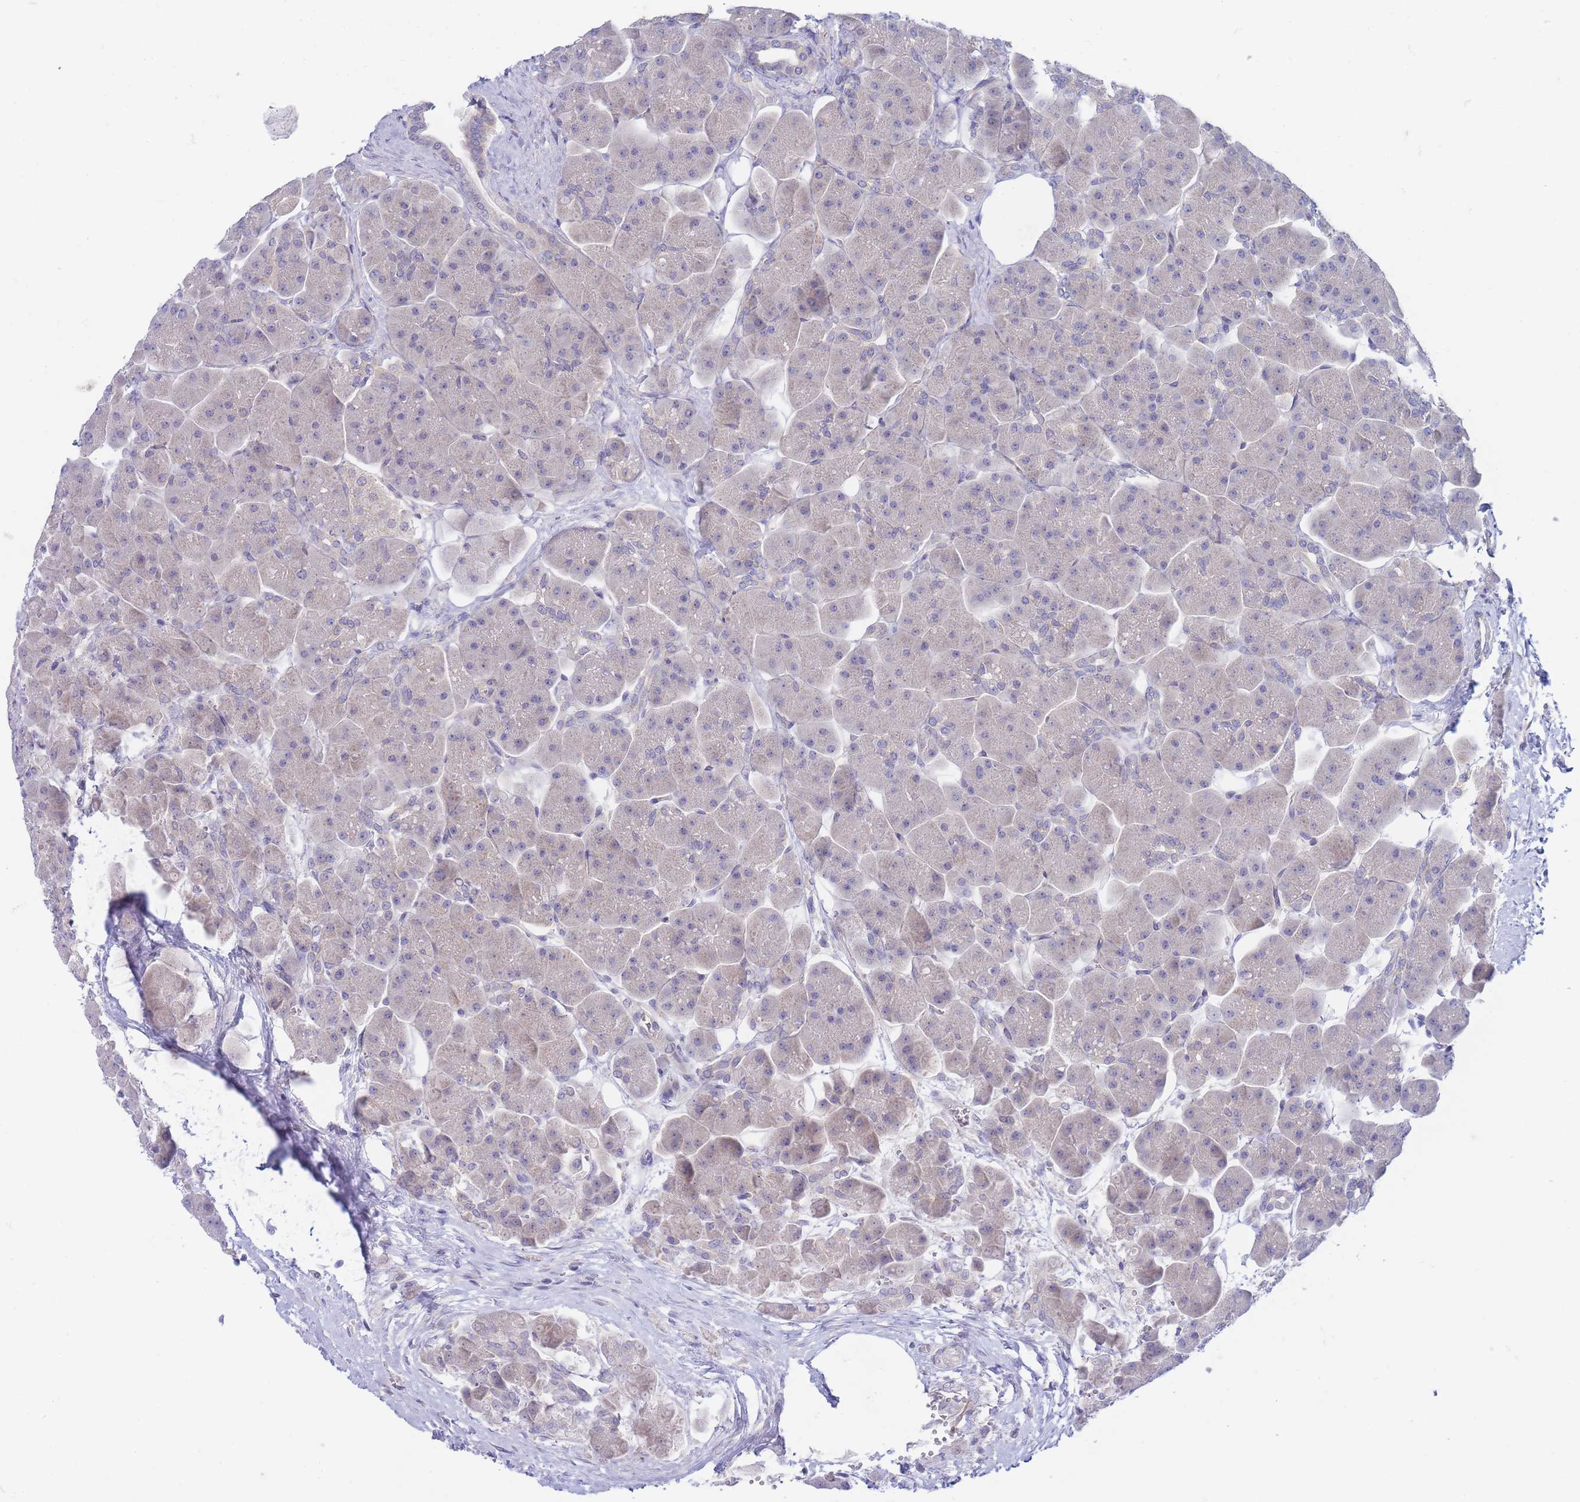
{"staining": {"intensity": "weak", "quantity": "<25%", "location": "cytoplasmic/membranous"}, "tissue": "pancreas", "cell_type": "Exocrine glandular cells", "image_type": "normal", "snomed": [{"axis": "morphology", "description": "Normal tissue, NOS"}, {"axis": "topography", "description": "Pancreas"}], "caption": "IHC of benign pancreas displays no expression in exocrine glandular cells.", "gene": "SUGT1", "patient": {"sex": "male", "age": 66}}